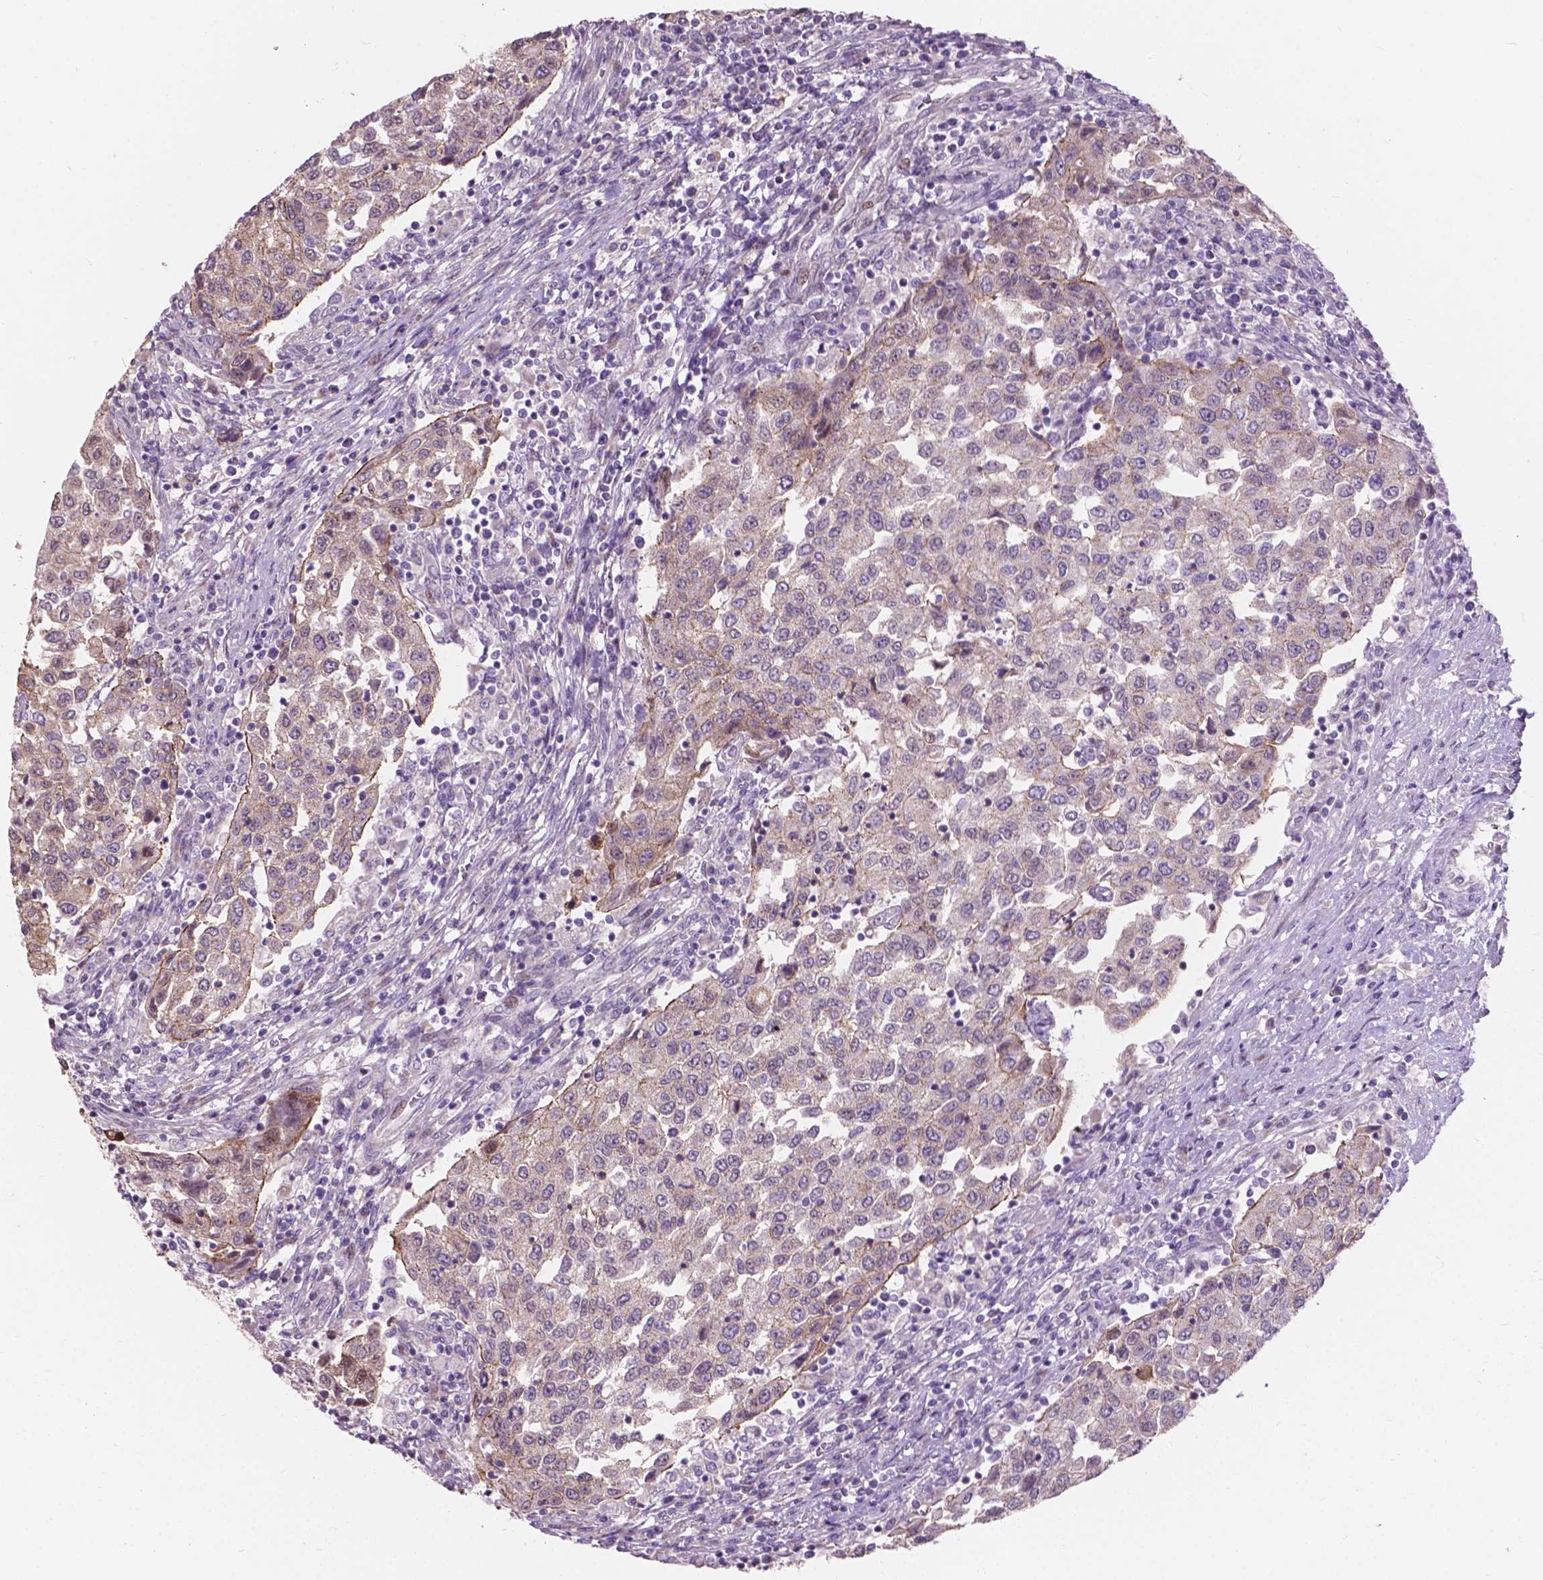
{"staining": {"intensity": "weak", "quantity": "25%-75%", "location": "cytoplasmic/membranous"}, "tissue": "urothelial cancer", "cell_type": "Tumor cells", "image_type": "cancer", "snomed": [{"axis": "morphology", "description": "Urothelial carcinoma, High grade"}, {"axis": "topography", "description": "Urinary bladder"}], "caption": "DAB immunohistochemical staining of human urothelial cancer reveals weak cytoplasmic/membranous protein staining in about 25%-75% of tumor cells.", "gene": "MYH14", "patient": {"sex": "female", "age": 78}}